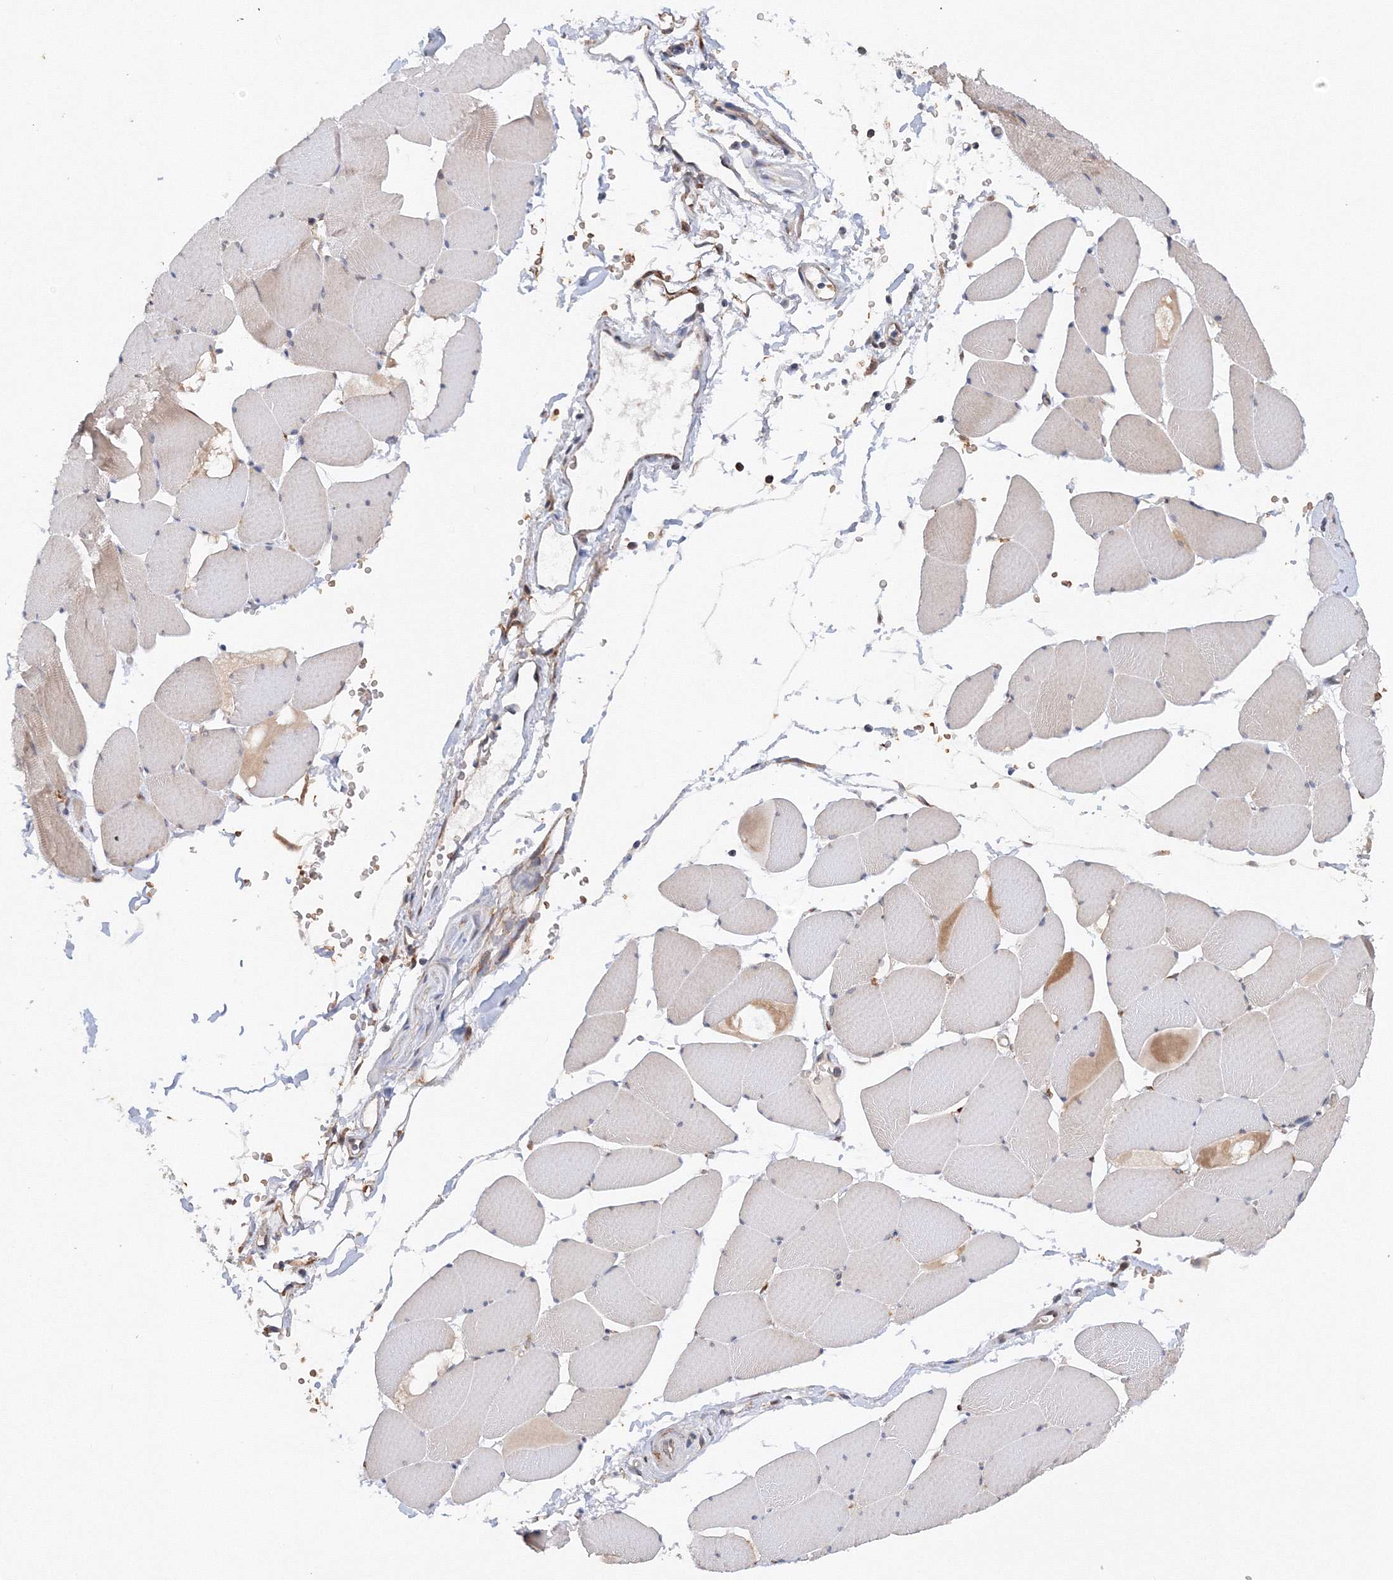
{"staining": {"intensity": "weak", "quantity": "25%-75%", "location": "cytoplasmic/membranous"}, "tissue": "skeletal muscle", "cell_type": "Myocytes", "image_type": "normal", "snomed": [{"axis": "morphology", "description": "Normal tissue, NOS"}, {"axis": "topography", "description": "Skeletal muscle"}, {"axis": "topography", "description": "Head-Neck"}], "caption": "Human skeletal muscle stained for a protein (brown) exhibits weak cytoplasmic/membranous positive expression in approximately 25%-75% of myocytes.", "gene": "DIS3L2", "patient": {"sex": "male", "age": 66}}